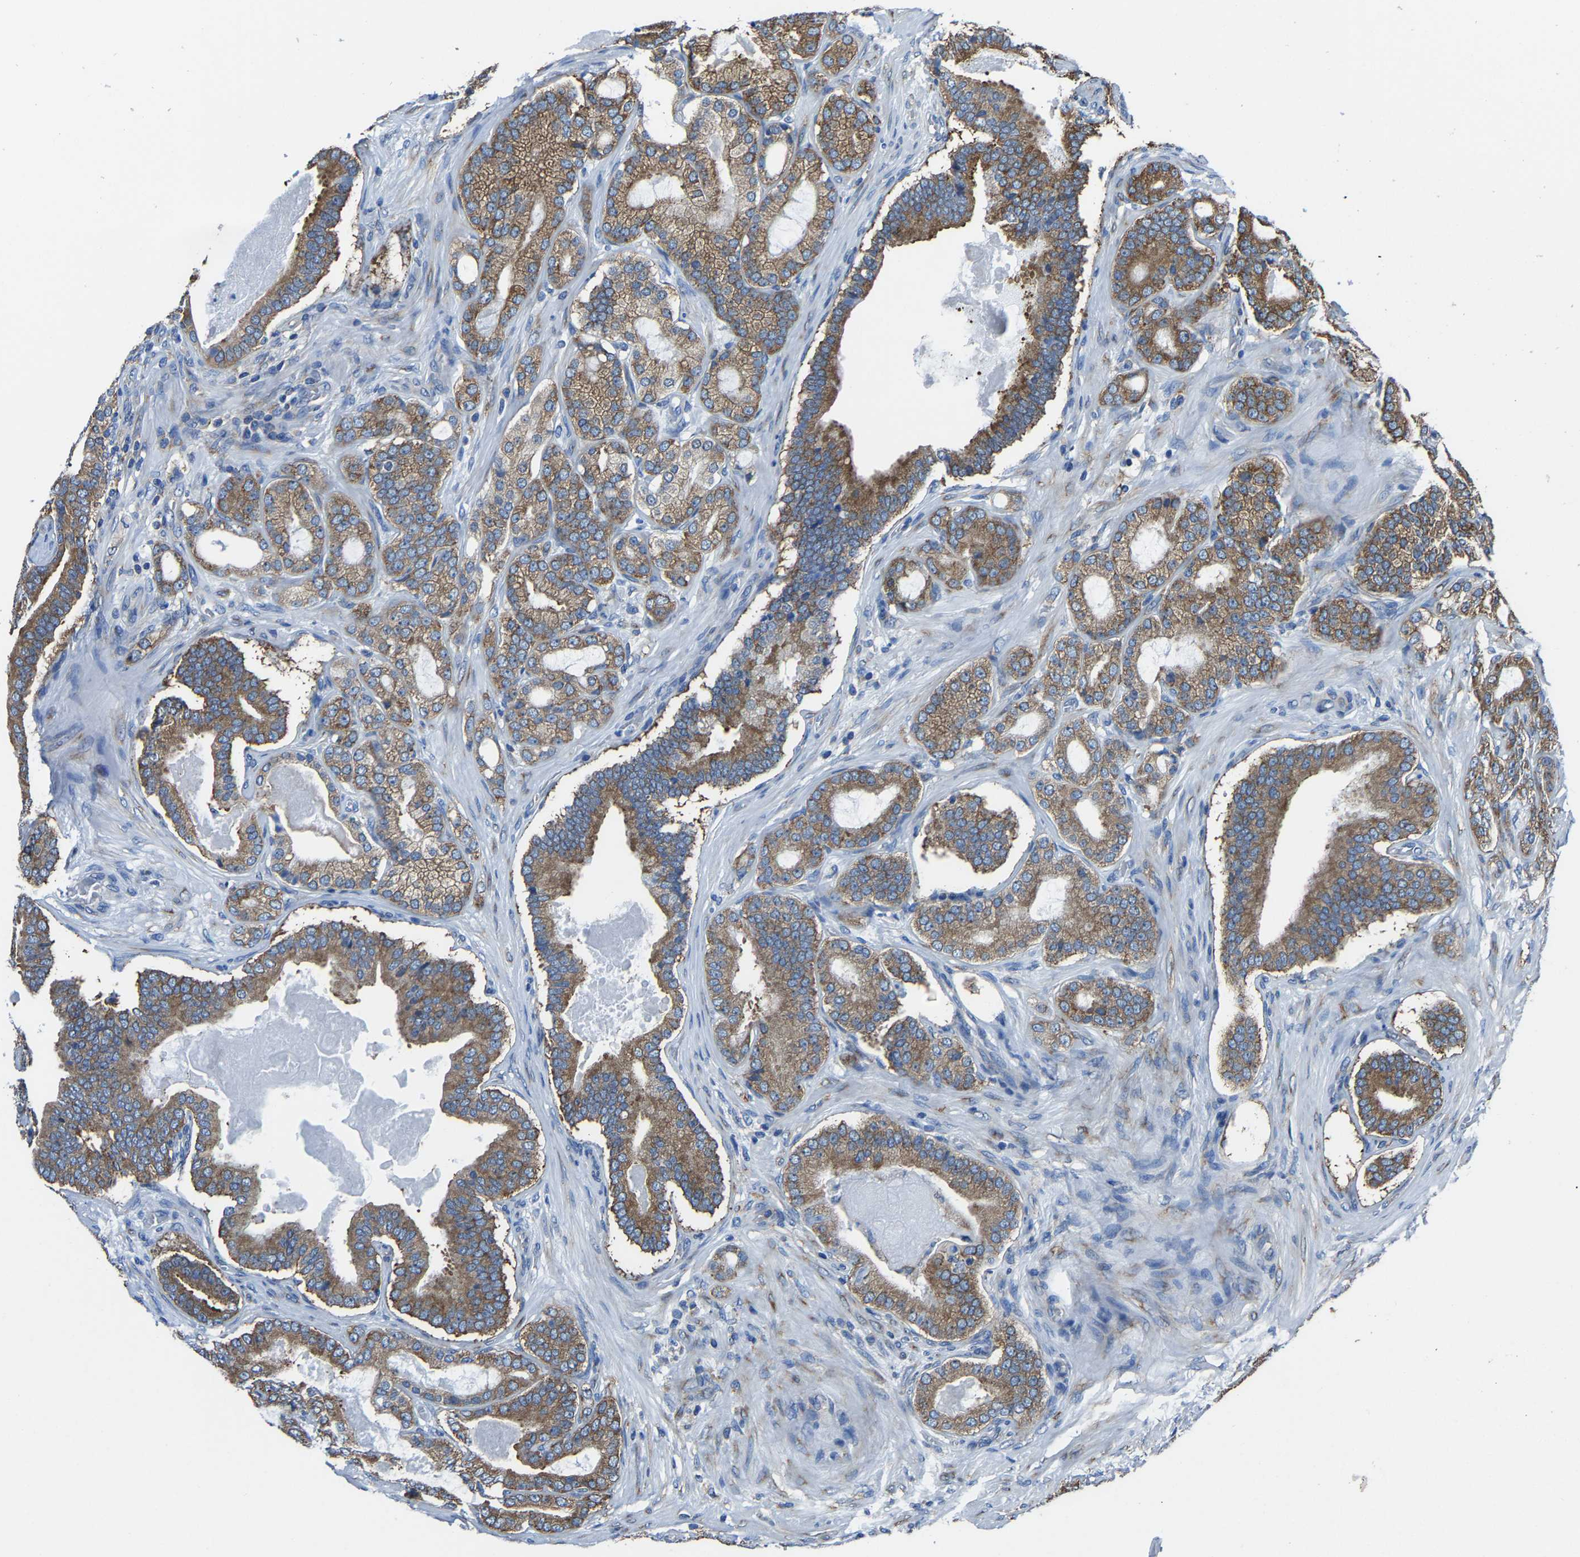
{"staining": {"intensity": "strong", "quantity": ">75%", "location": "cytoplasmic/membranous"}, "tissue": "prostate cancer", "cell_type": "Tumor cells", "image_type": "cancer", "snomed": [{"axis": "morphology", "description": "Adenocarcinoma, High grade"}, {"axis": "topography", "description": "Prostate"}], "caption": "Human prostate cancer (high-grade adenocarcinoma) stained with a protein marker exhibits strong staining in tumor cells.", "gene": "G3BP2", "patient": {"sex": "male", "age": 60}}